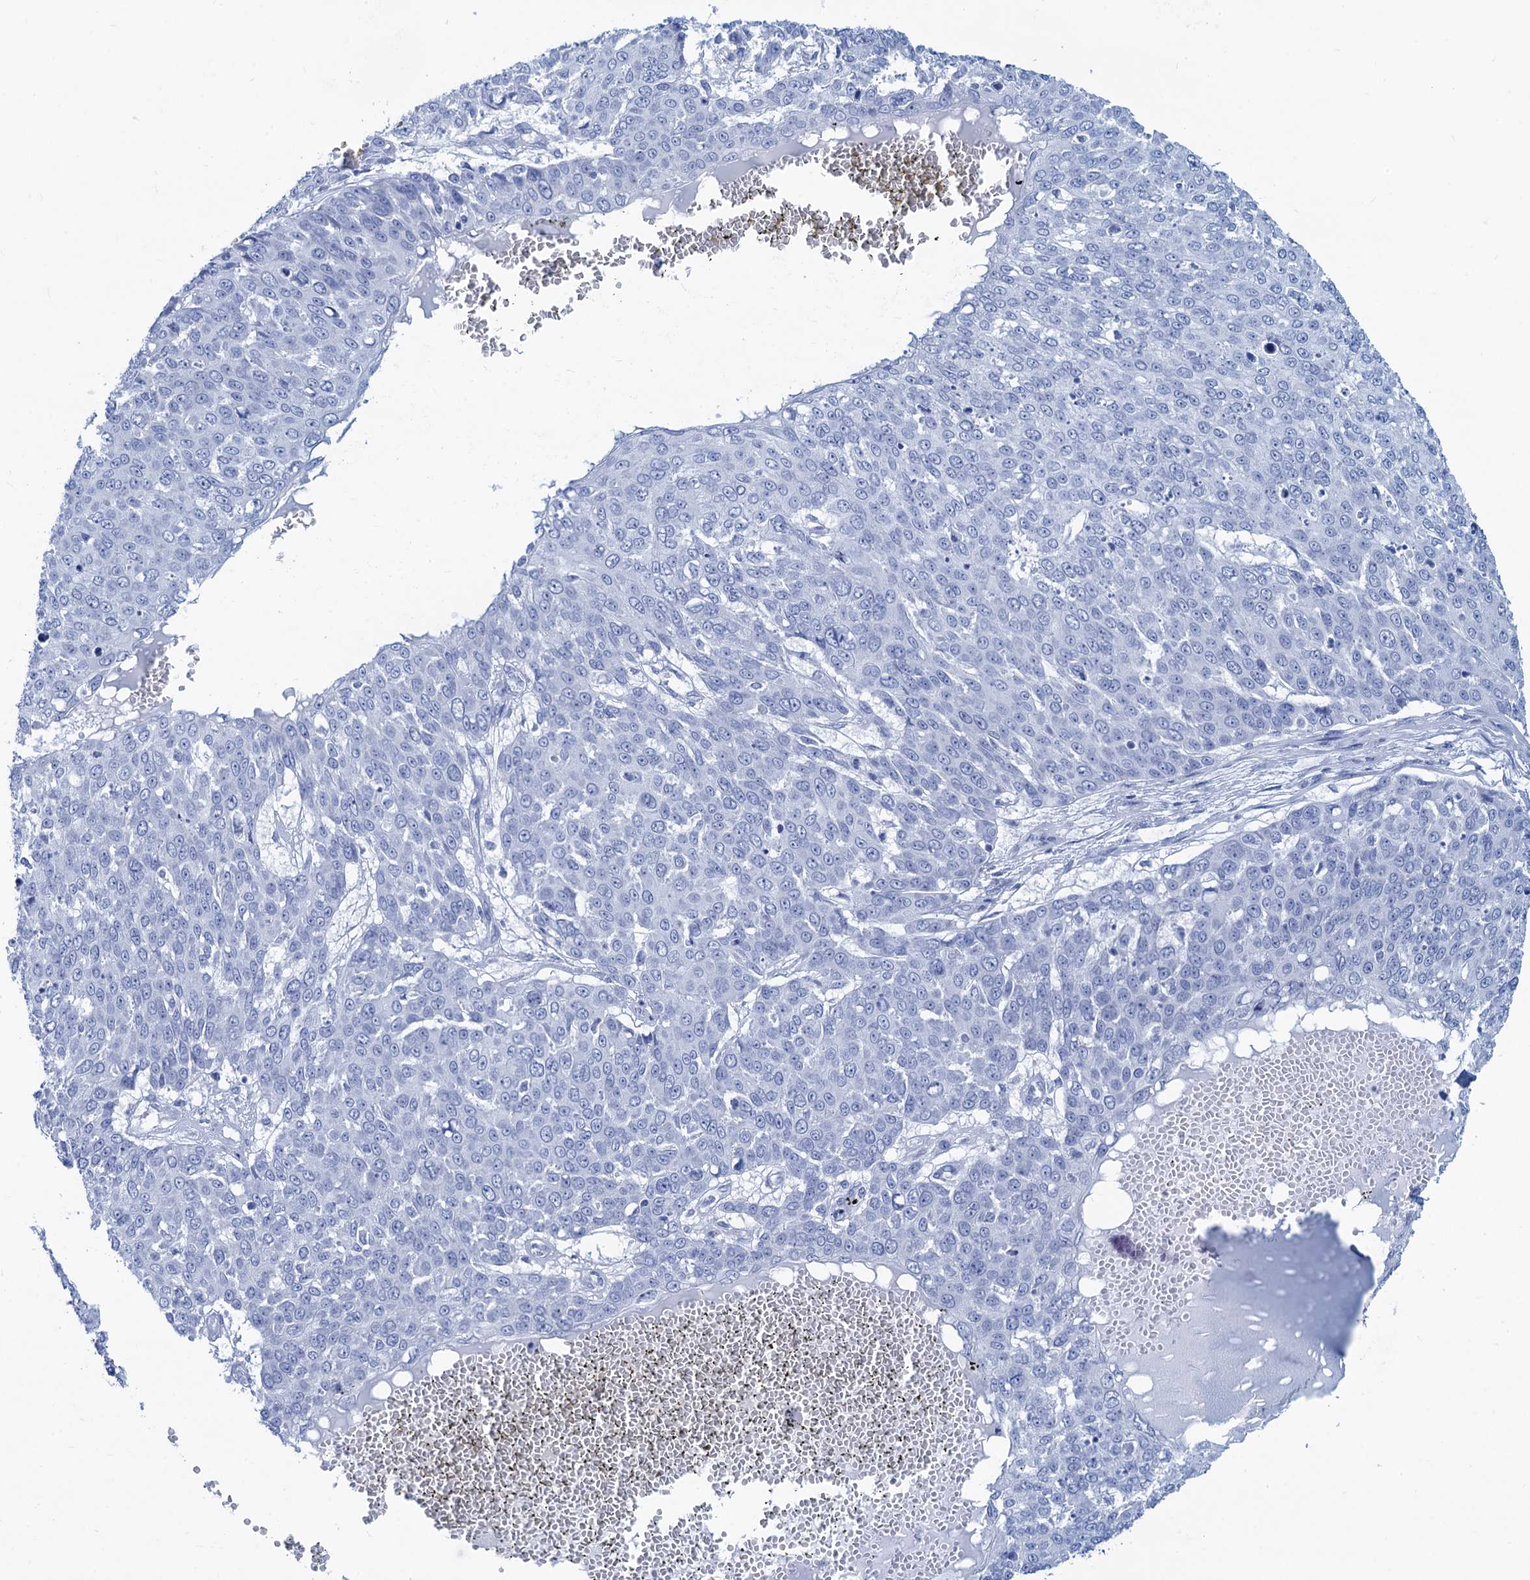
{"staining": {"intensity": "negative", "quantity": "none", "location": "none"}, "tissue": "skin cancer", "cell_type": "Tumor cells", "image_type": "cancer", "snomed": [{"axis": "morphology", "description": "Squamous cell carcinoma, NOS"}, {"axis": "topography", "description": "Skin"}], "caption": "Immunohistochemical staining of human skin cancer exhibits no significant expression in tumor cells.", "gene": "CABYR", "patient": {"sex": "male", "age": 71}}